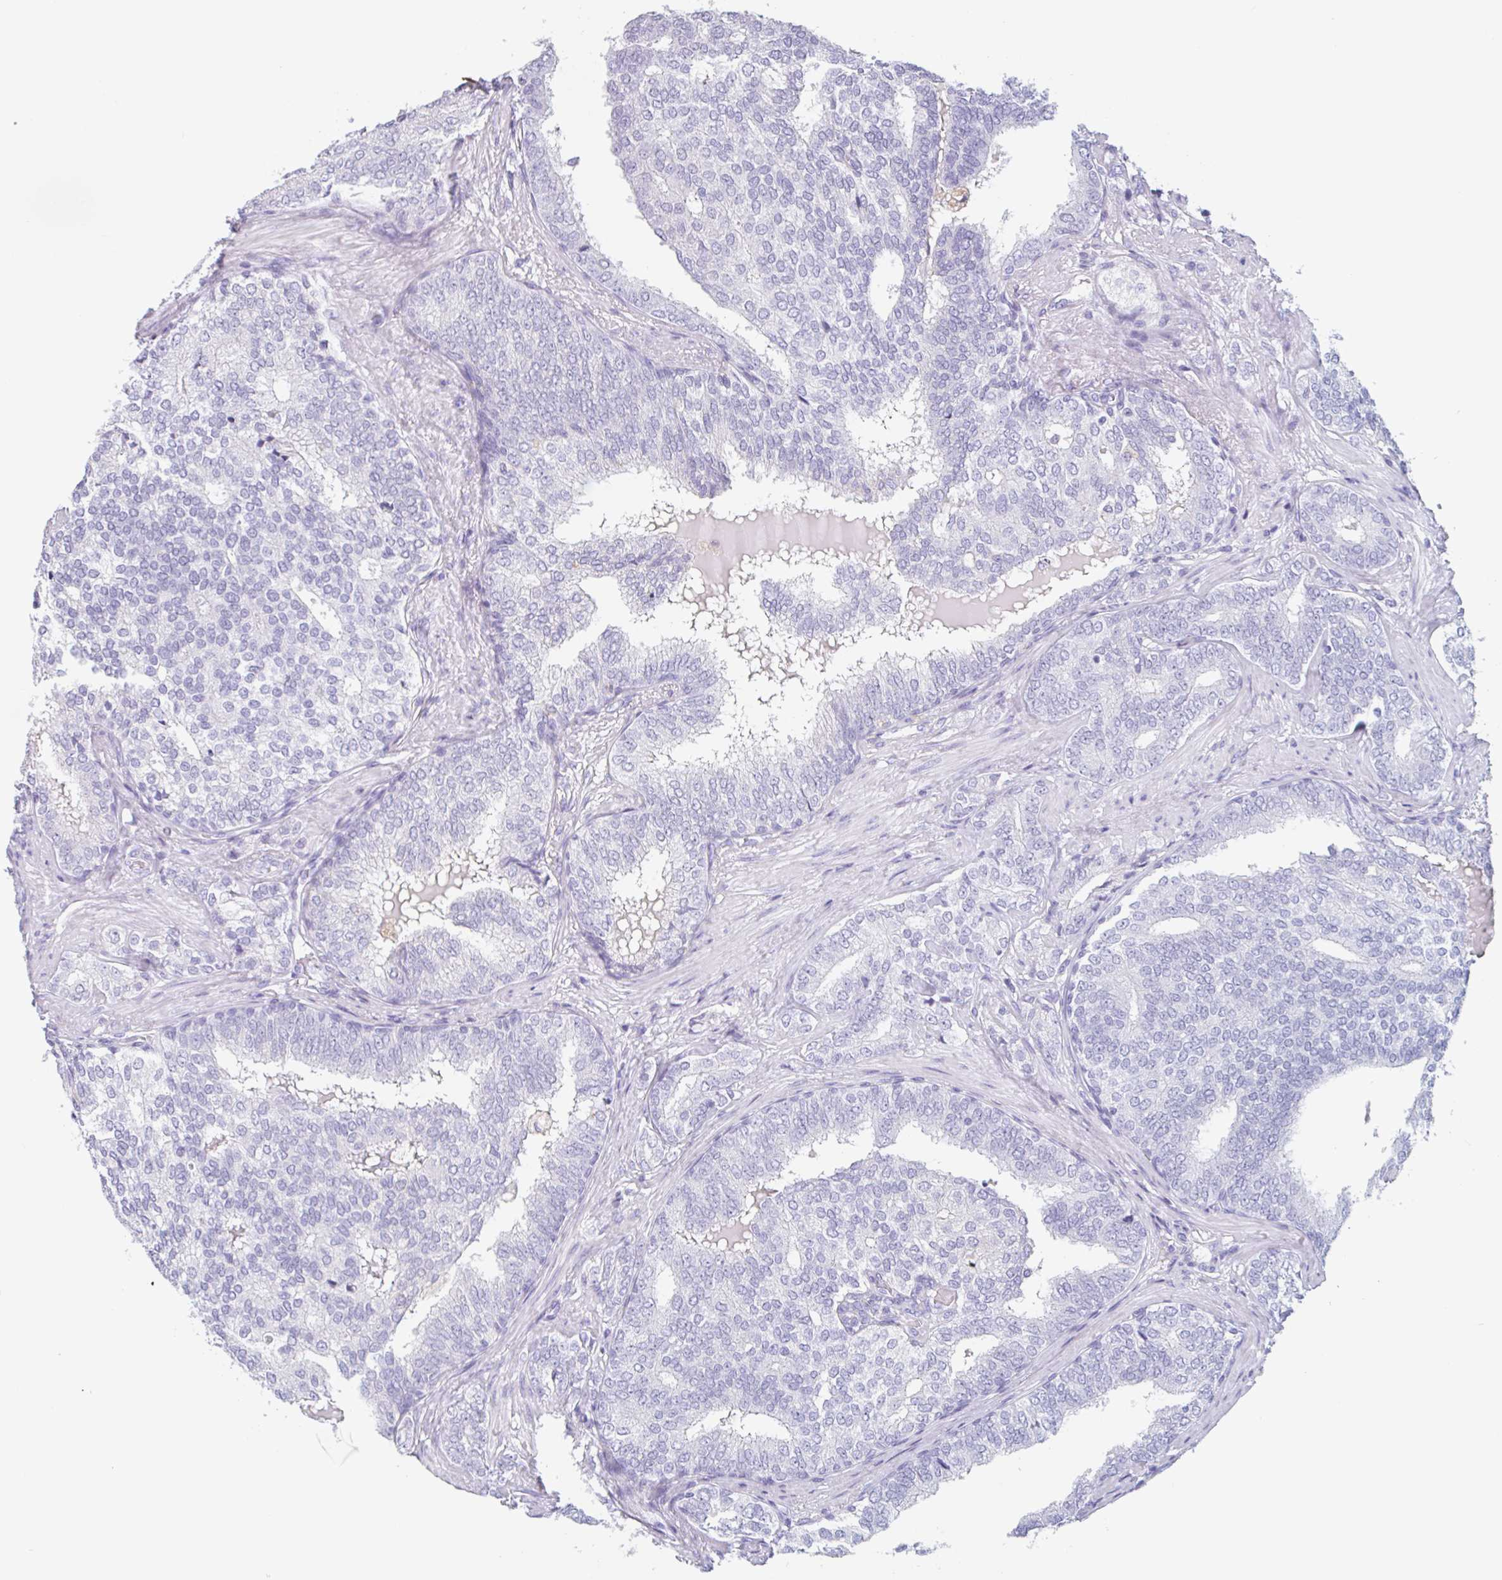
{"staining": {"intensity": "negative", "quantity": "none", "location": "none"}, "tissue": "prostate cancer", "cell_type": "Tumor cells", "image_type": "cancer", "snomed": [{"axis": "morphology", "description": "Adenocarcinoma, High grade"}, {"axis": "topography", "description": "Prostate"}], "caption": "There is no significant expression in tumor cells of high-grade adenocarcinoma (prostate).", "gene": "EMC4", "patient": {"sex": "male", "age": 72}}